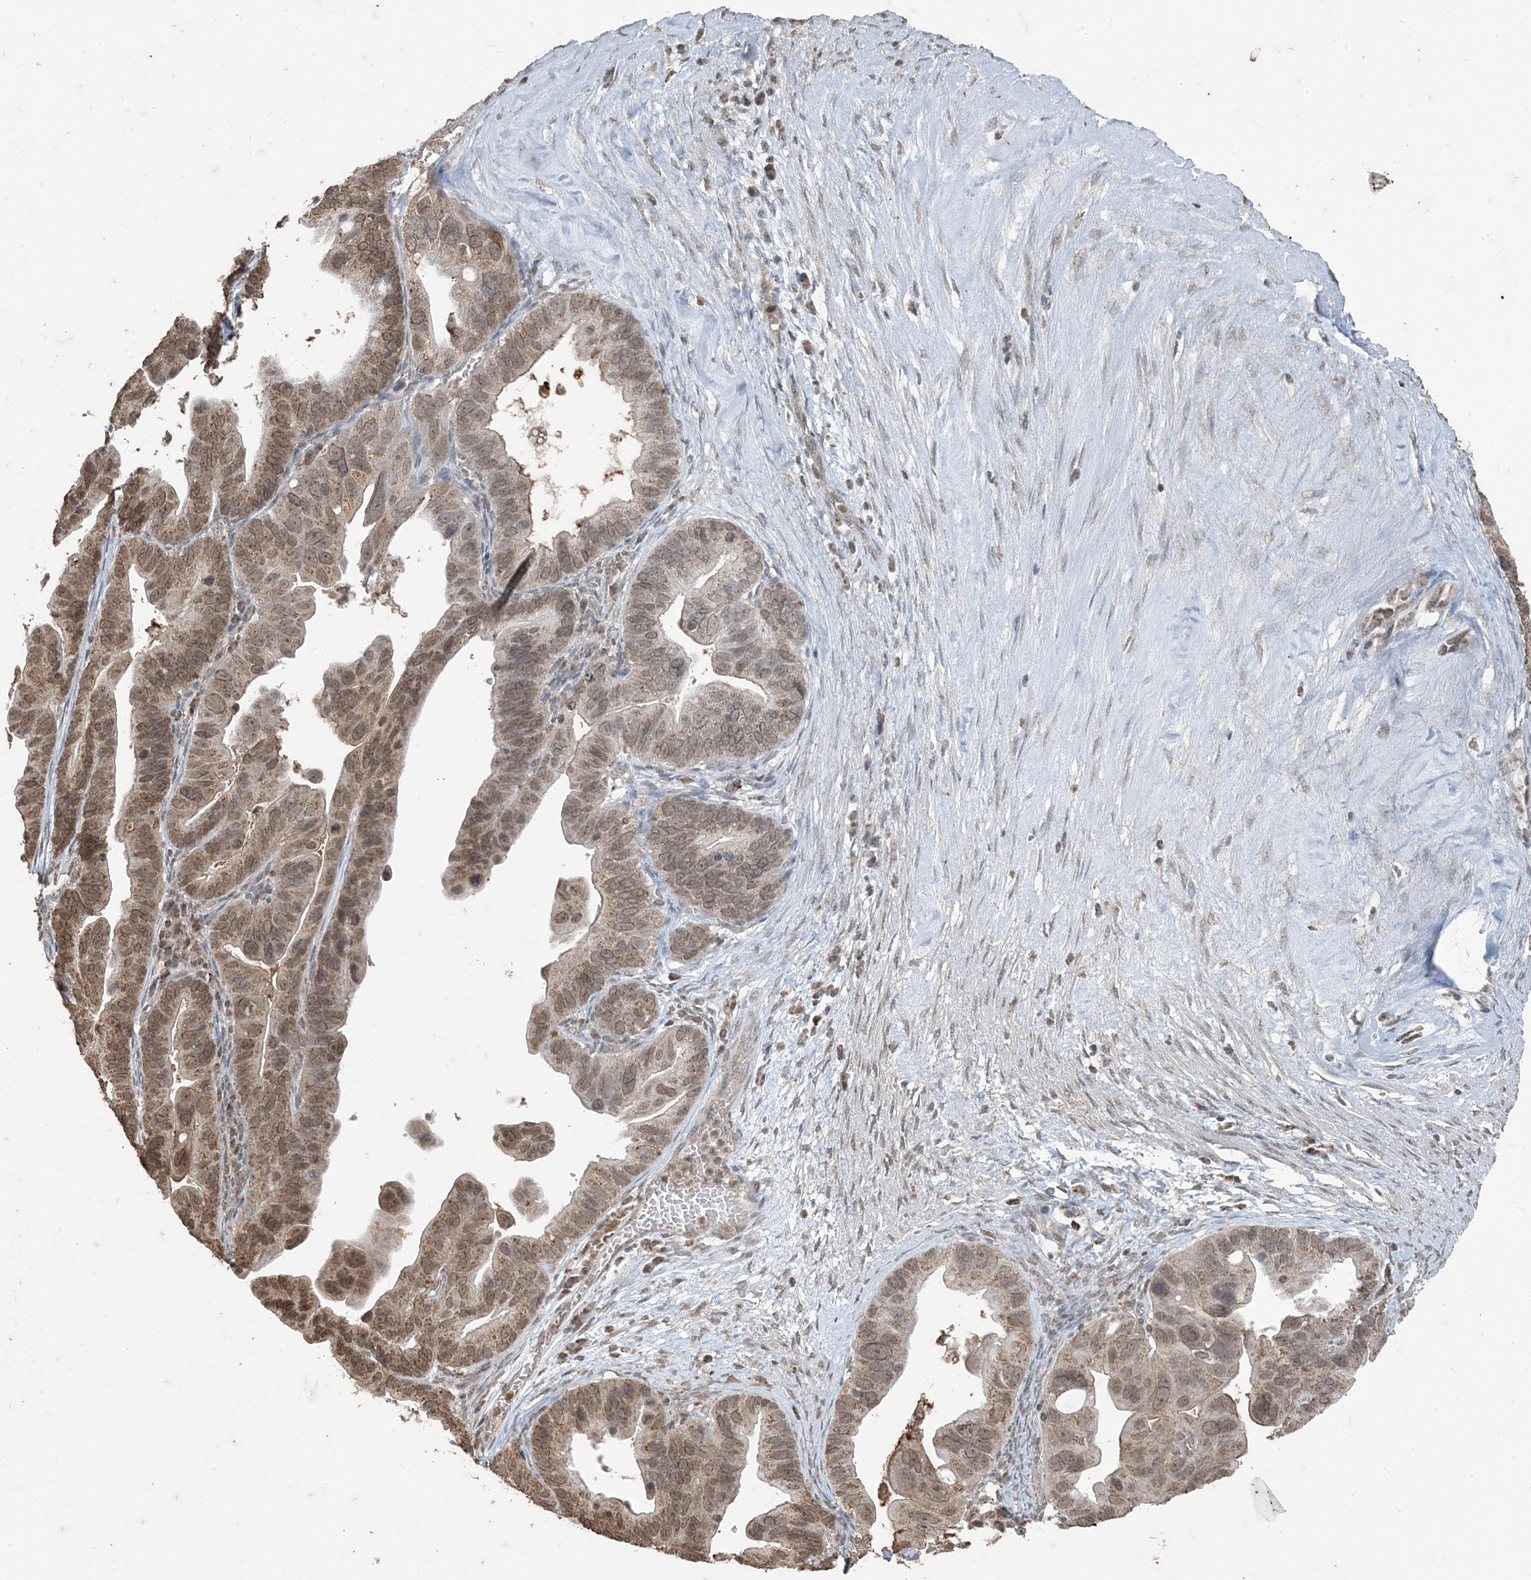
{"staining": {"intensity": "moderate", "quantity": ">75%", "location": "cytoplasmic/membranous,nuclear"}, "tissue": "ovarian cancer", "cell_type": "Tumor cells", "image_type": "cancer", "snomed": [{"axis": "morphology", "description": "Cystadenocarcinoma, serous, NOS"}, {"axis": "topography", "description": "Ovary"}], "caption": "Protein staining of serous cystadenocarcinoma (ovarian) tissue shows moderate cytoplasmic/membranous and nuclear staining in about >75% of tumor cells.", "gene": "GNL1", "patient": {"sex": "female", "age": 56}}